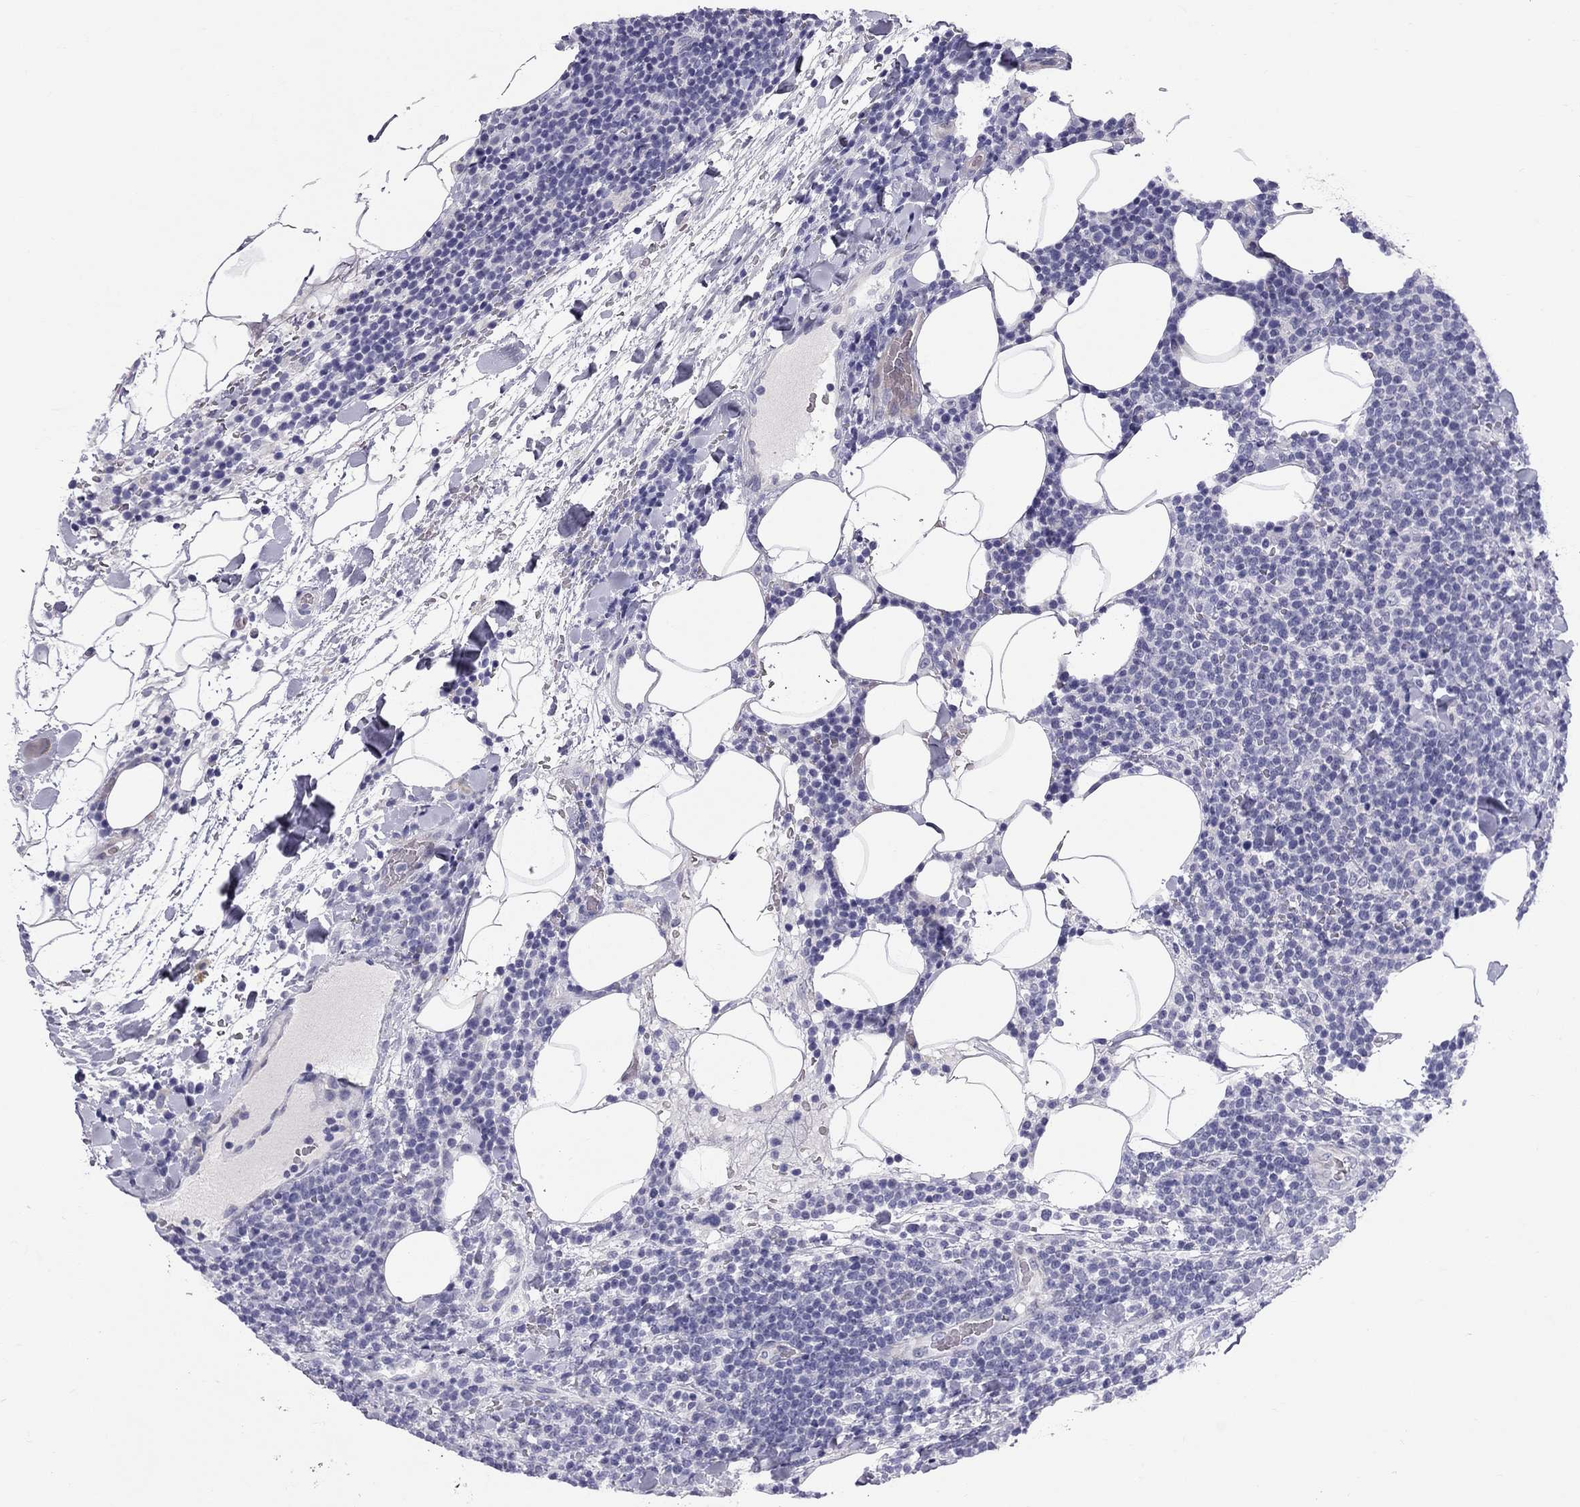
{"staining": {"intensity": "negative", "quantity": "none", "location": "none"}, "tissue": "lymphoma", "cell_type": "Tumor cells", "image_type": "cancer", "snomed": [{"axis": "morphology", "description": "Malignant lymphoma, non-Hodgkin's type, High grade"}, {"axis": "topography", "description": "Lymph node"}], "caption": "Malignant lymphoma, non-Hodgkin's type (high-grade) was stained to show a protein in brown. There is no significant expression in tumor cells. (DAB IHC with hematoxylin counter stain).", "gene": "FSCN3", "patient": {"sex": "male", "age": 61}}